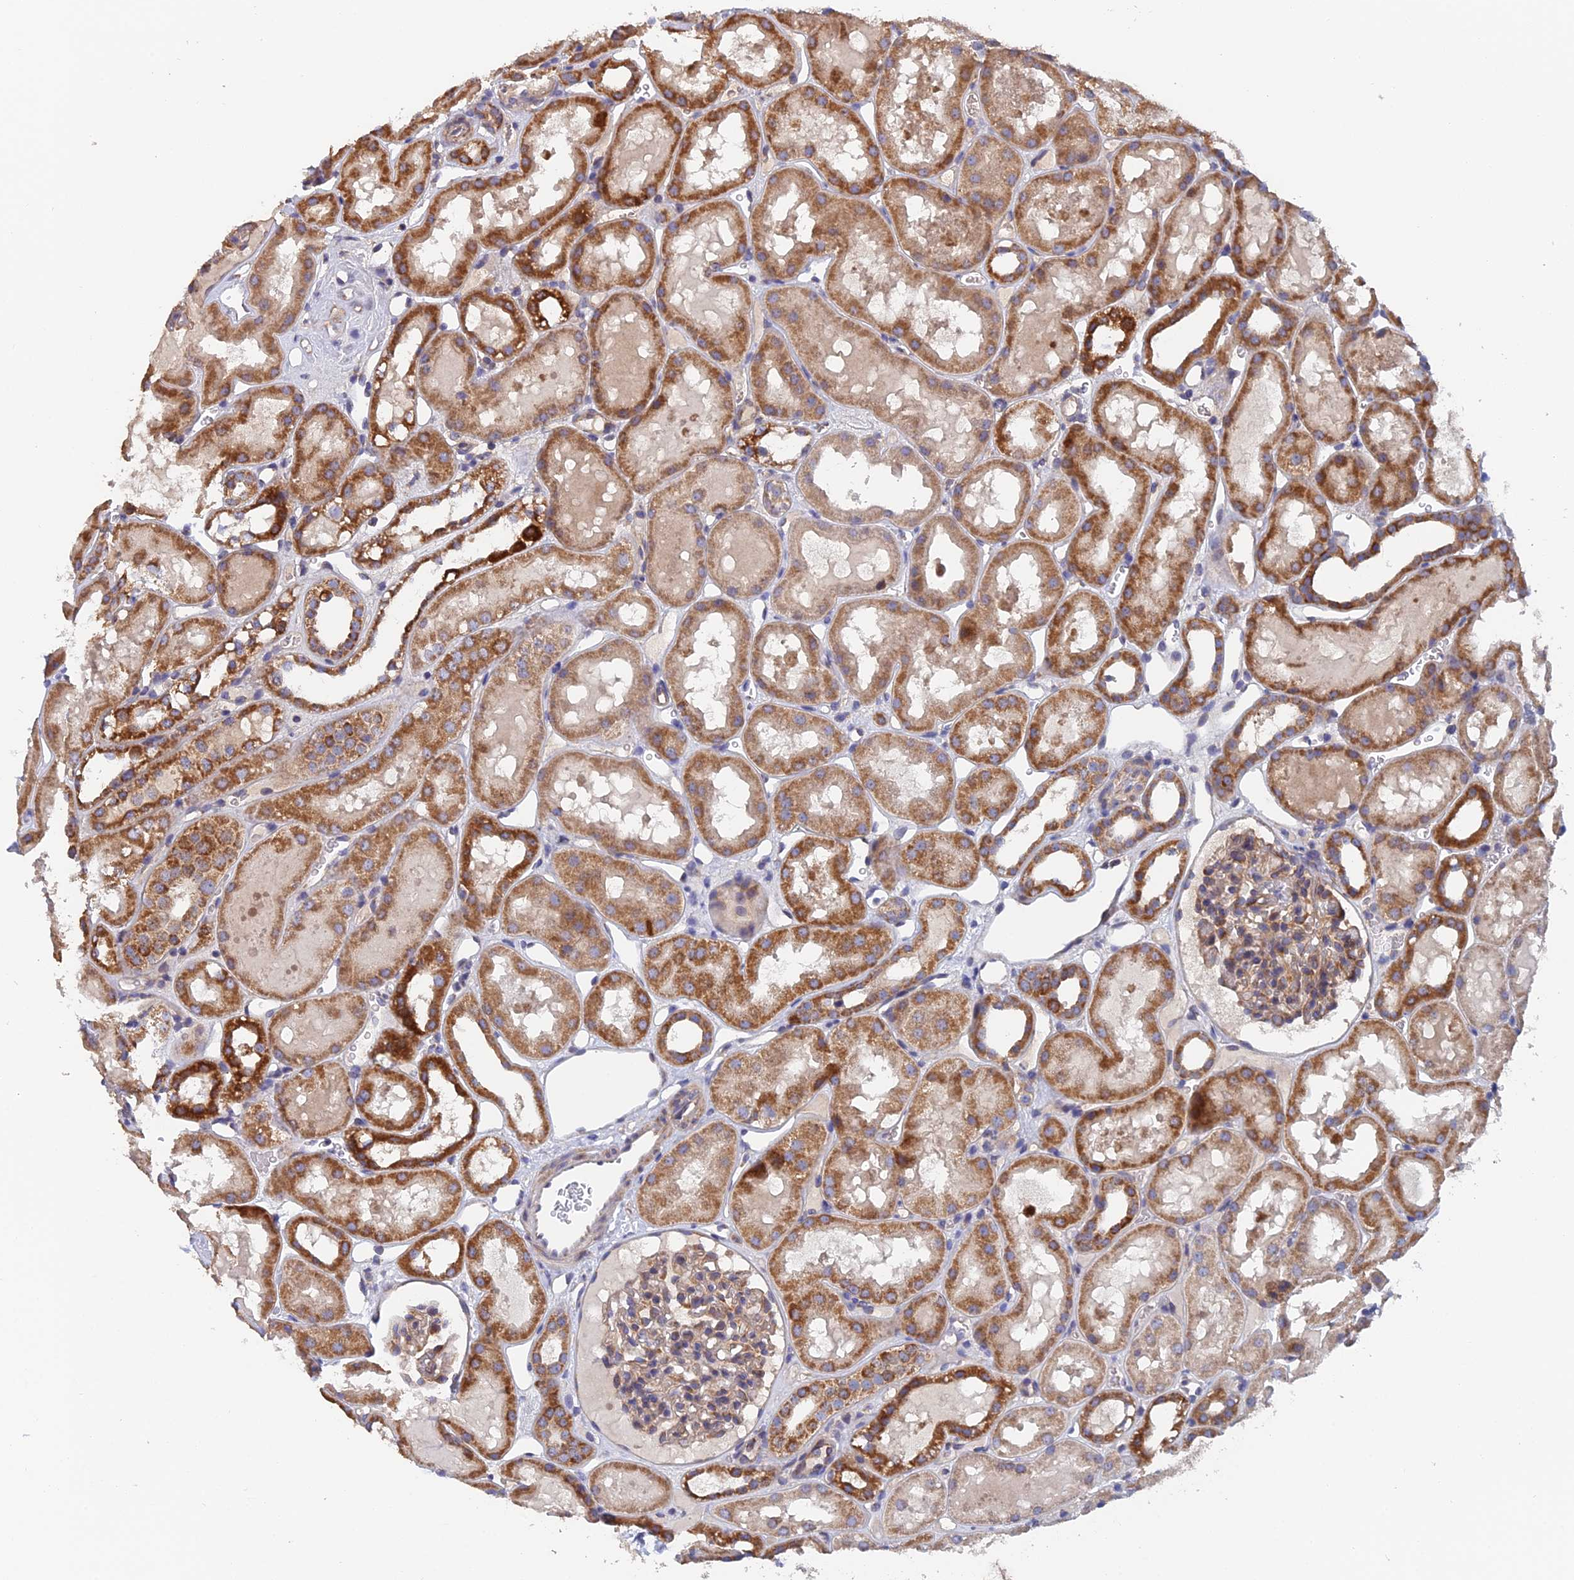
{"staining": {"intensity": "weak", "quantity": "<25%", "location": "cytoplasmic/membranous"}, "tissue": "kidney", "cell_type": "Cells in glomeruli", "image_type": "normal", "snomed": [{"axis": "morphology", "description": "Normal tissue, NOS"}, {"axis": "topography", "description": "Kidney"}, {"axis": "topography", "description": "Urinary bladder"}], "caption": "Image shows no protein positivity in cells in glomeruli of benign kidney.", "gene": "ECSIT", "patient": {"sex": "male", "age": 16}}